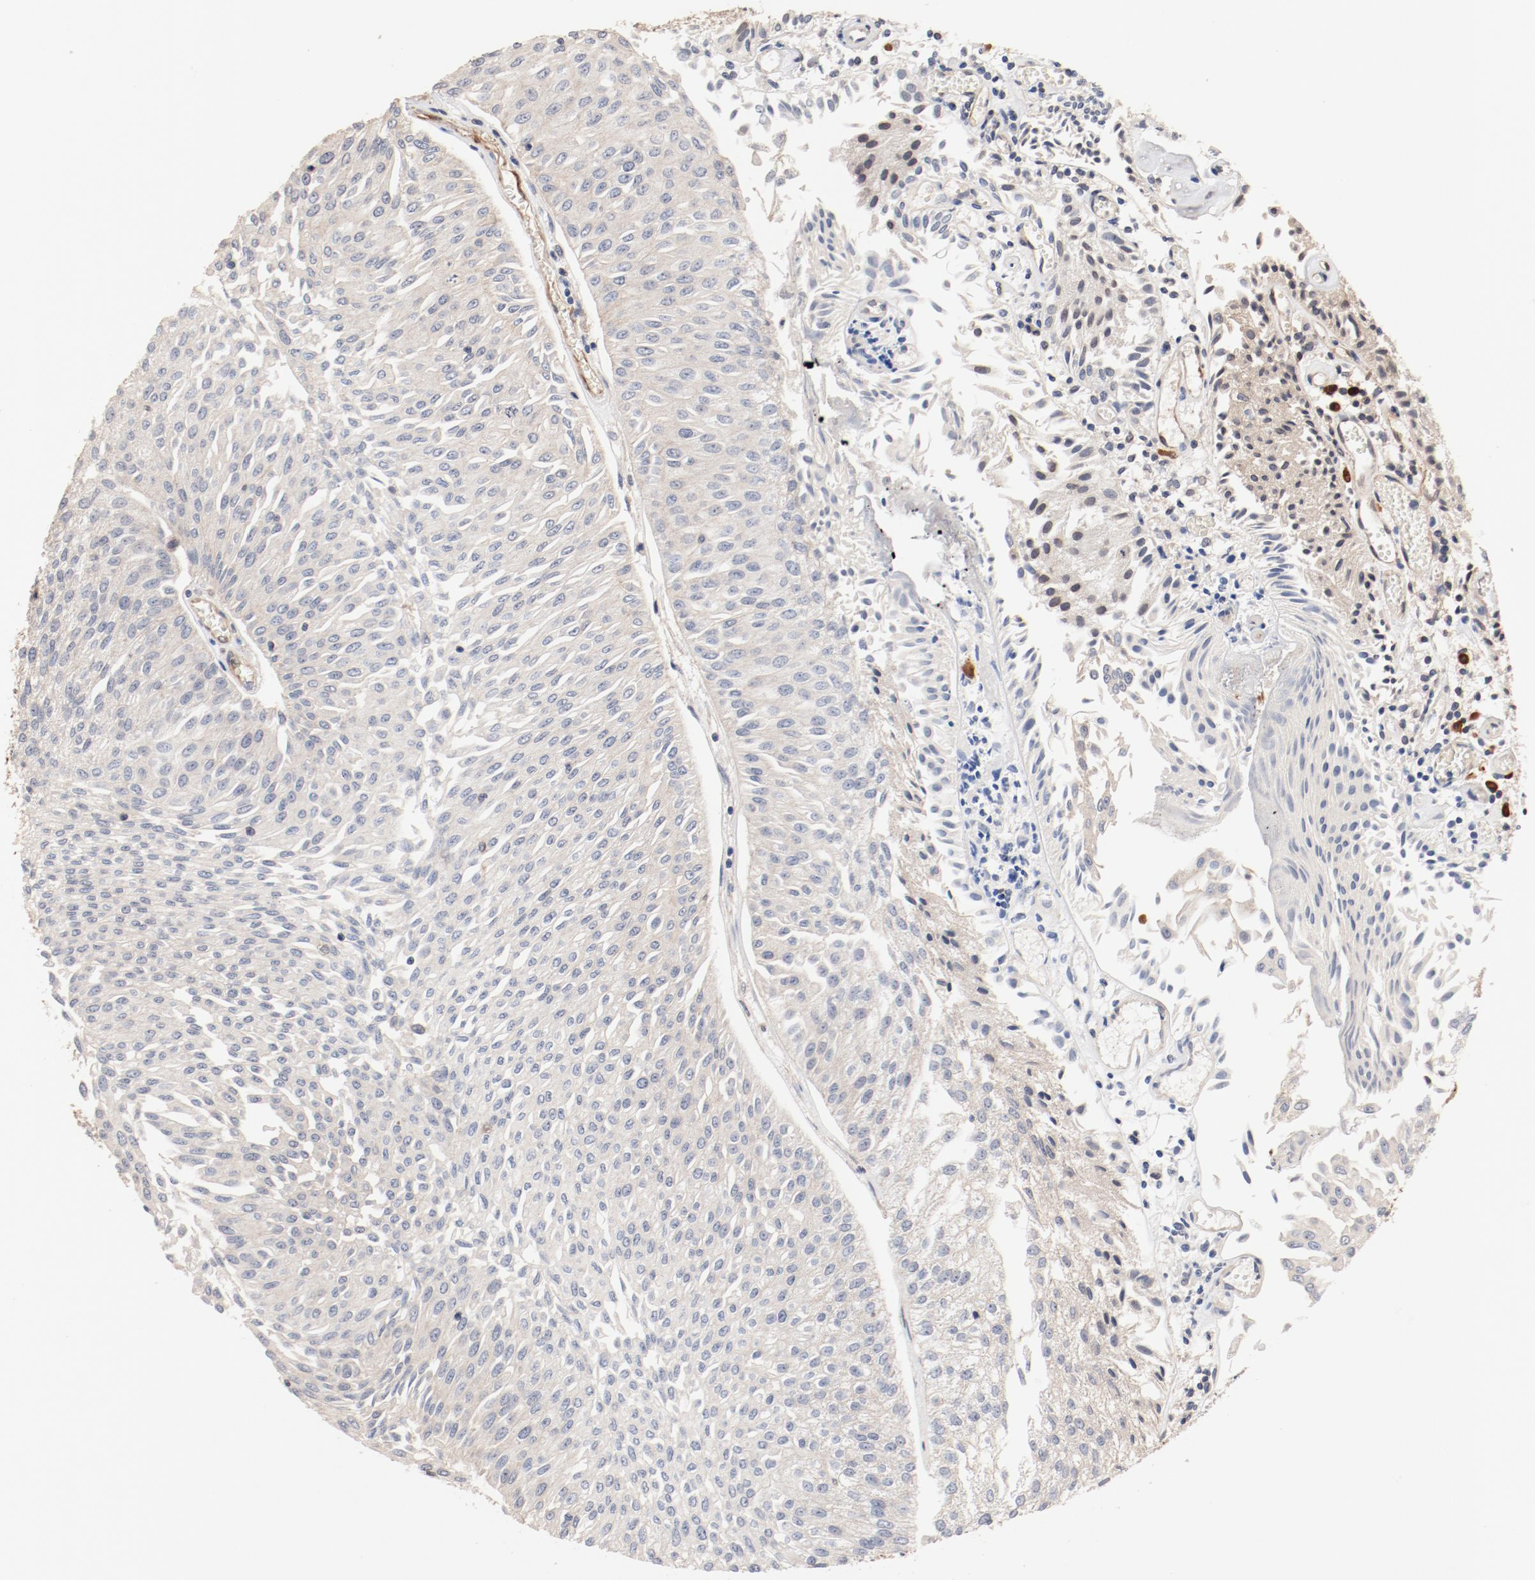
{"staining": {"intensity": "weak", "quantity": ">75%", "location": "cytoplasmic/membranous"}, "tissue": "urothelial cancer", "cell_type": "Tumor cells", "image_type": "cancer", "snomed": [{"axis": "morphology", "description": "Urothelial carcinoma, Low grade"}, {"axis": "topography", "description": "Urinary bladder"}], "caption": "Human urothelial carcinoma (low-grade) stained for a protein (brown) shows weak cytoplasmic/membranous positive expression in about >75% of tumor cells.", "gene": "UBE2J1", "patient": {"sex": "male", "age": 86}}